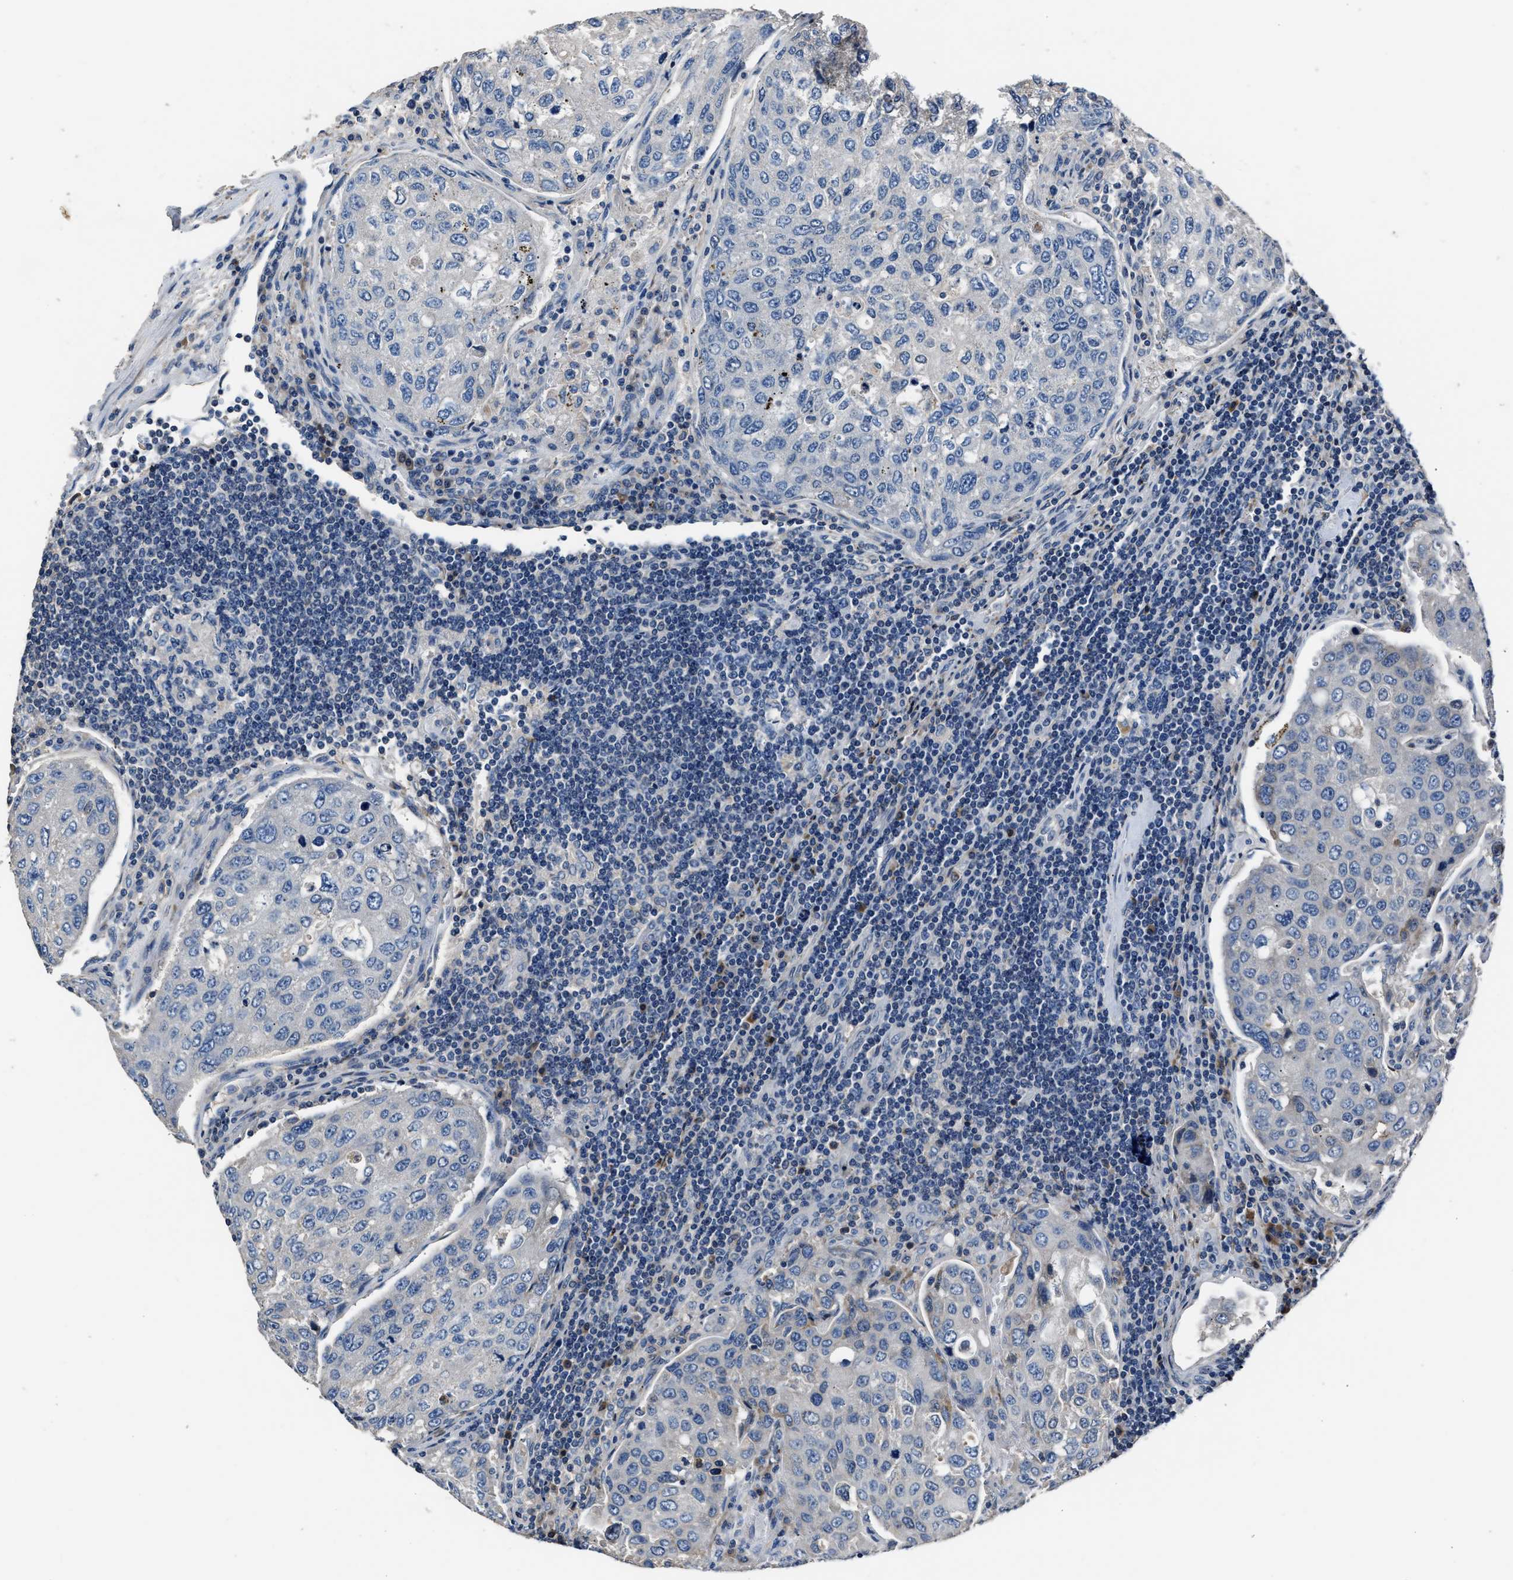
{"staining": {"intensity": "negative", "quantity": "none", "location": "none"}, "tissue": "urothelial cancer", "cell_type": "Tumor cells", "image_type": "cancer", "snomed": [{"axis": "morphology", "description": "Urothelial carcinoma, High grade"}, {"axis": "topography", "description": "Lymph node"}, {"axis": "topography", "description": "Urinary bladder"}], "caption": "High magnification brightfield microscopy of urothelial cancer stained with DAB (3,3'-diaminobenzidine) (brown) and counterstained with hematoxylin (blue): tumor cells show no significant staining.", "gene": "DNAJC24", "patient": {"sex": "male", "age": 51}}